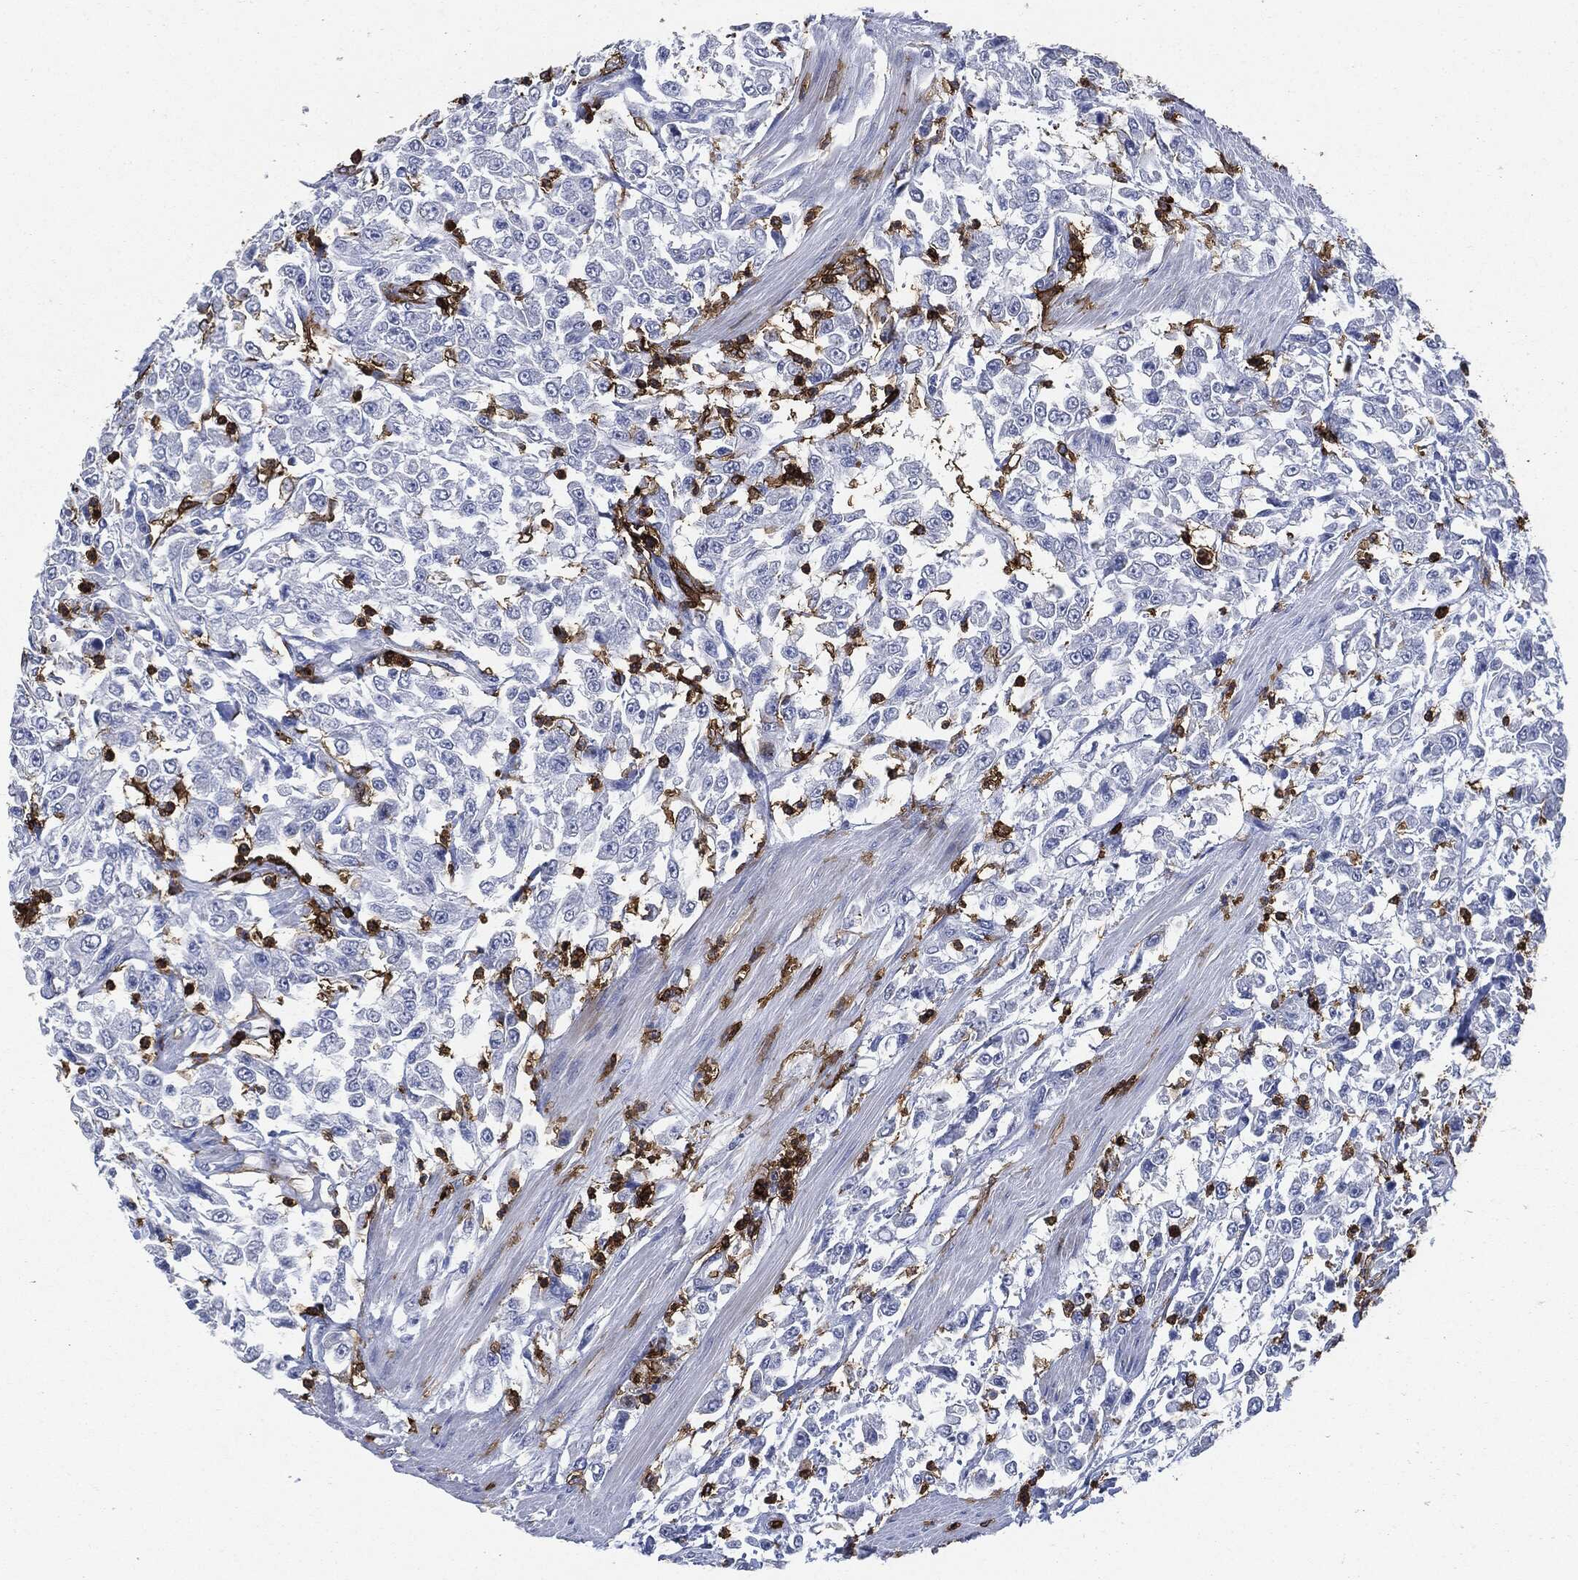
{"staining": {"intensity": "negative", "quantity": "none", "location": "none"}, "tissue": "urothelial cancer", "cell_type": "Tumor cells", "image_type": "cancer", "snomed": [{"axis": "morphology", "description": "Urothelial carcinoma, High grade"}, {"axis": "topography", "description": "Urinary bladder"}], "caption": "DAB immunohistochemical staining of high-grade urothelial carcinoma shows no significant staining in tumor cells. Brightfield microscopy of immunohistochemistry (IHC) stained with DAB (brown) and hematoxylin (blue), captured at high magnification.", "gene": "PTPRC", "patient": {"sex": "male", "age": 46}}